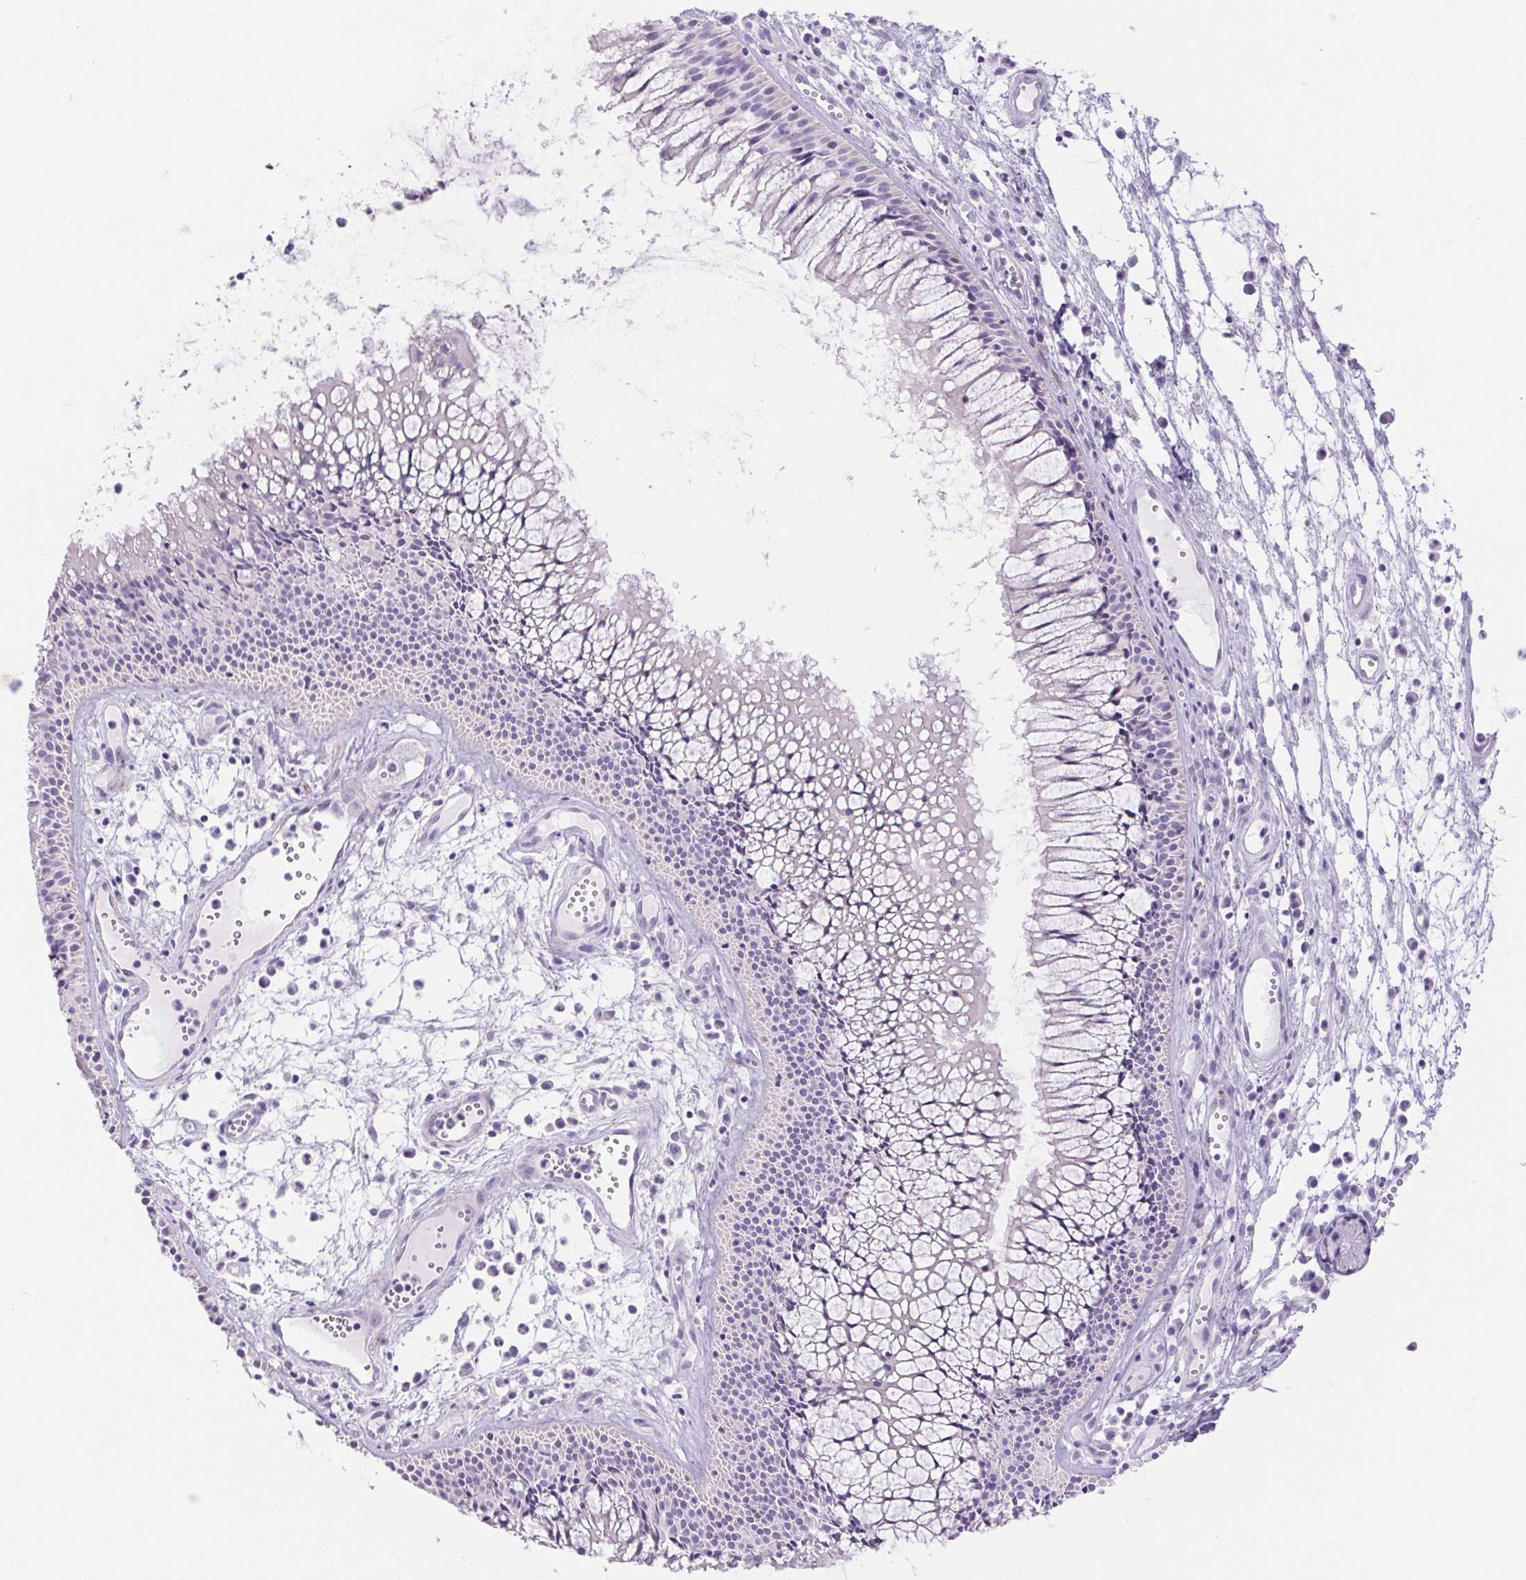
{"staining": {"intensity": "negative", "quantity": "none", "location": "none"}, "tissue": "nasopharynx", "cell_type": "Respiratory epithelial cells", "image_type": "normal", "snomed": [{"axis": "morphology", "description": "Normal tissue, NOS"}, {"axis": "topography", "description": "Nasopharynx"}], "caption": "This is a image of immunohistochemistry (IHC) staining of unremarkable nasopharynx, which shows no staining in respiratory epithelial cells. Nuclei are stained in blue.", "gene": "ERP27", "patient": {"sex": "male", "age": 31}}